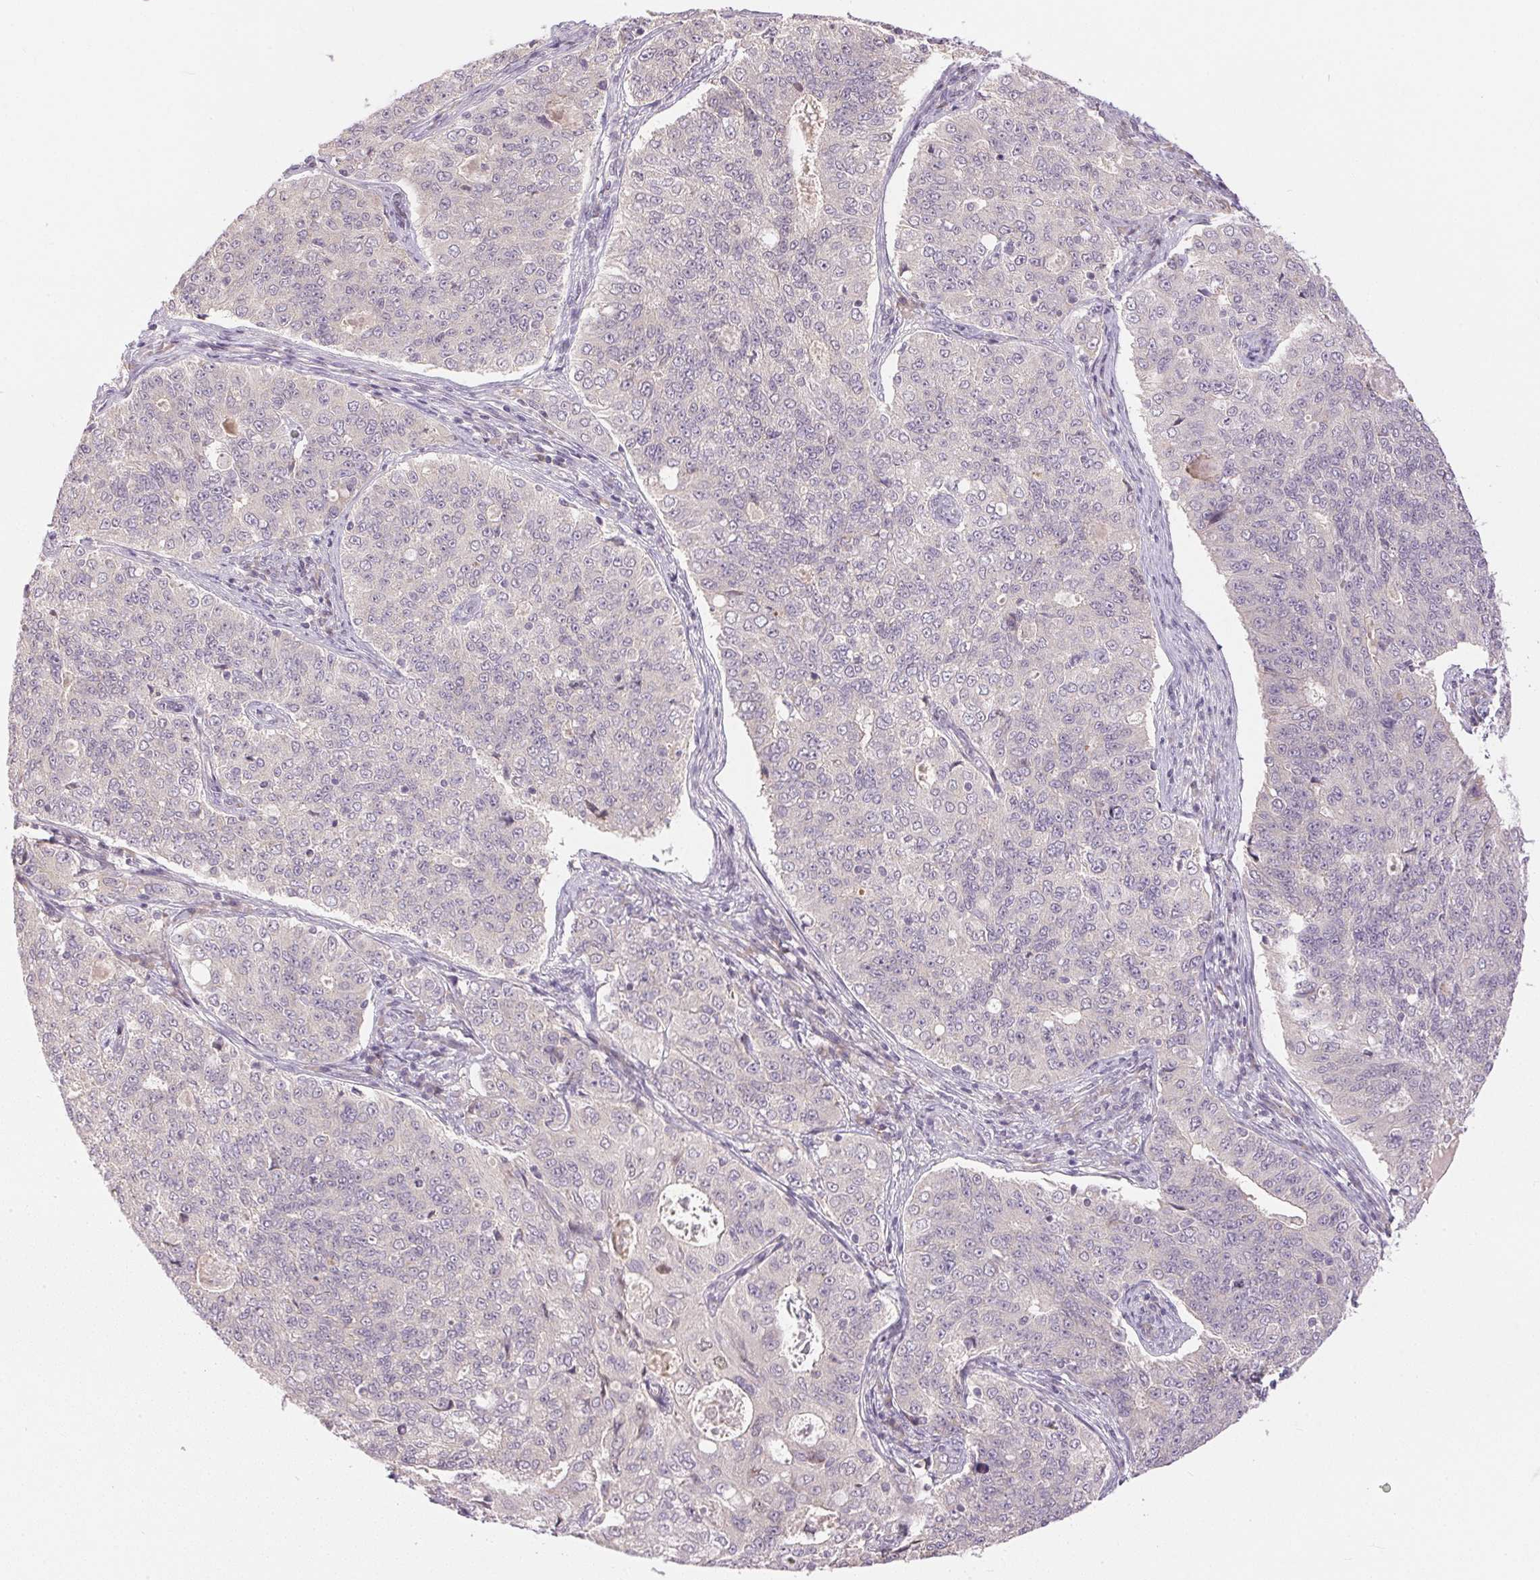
{"staining": {"intensity": "negative", "quantity": "none", "location": "none"}, "tissue": "endometrial cancer", "cell_type": "Tumor cells", "image_type": "cancer", "snomed": [{"axis": "morphology", "description": "Adenocarcinoma, NOS"}, {"axis": "topography", "description": "Endometrium"}], "caption": "An image of human endometrial adenocarcinoma is negative for staining in tumor cells.", "gene": "TTC23L", "patient": {"sex": "female", "age": 43}}